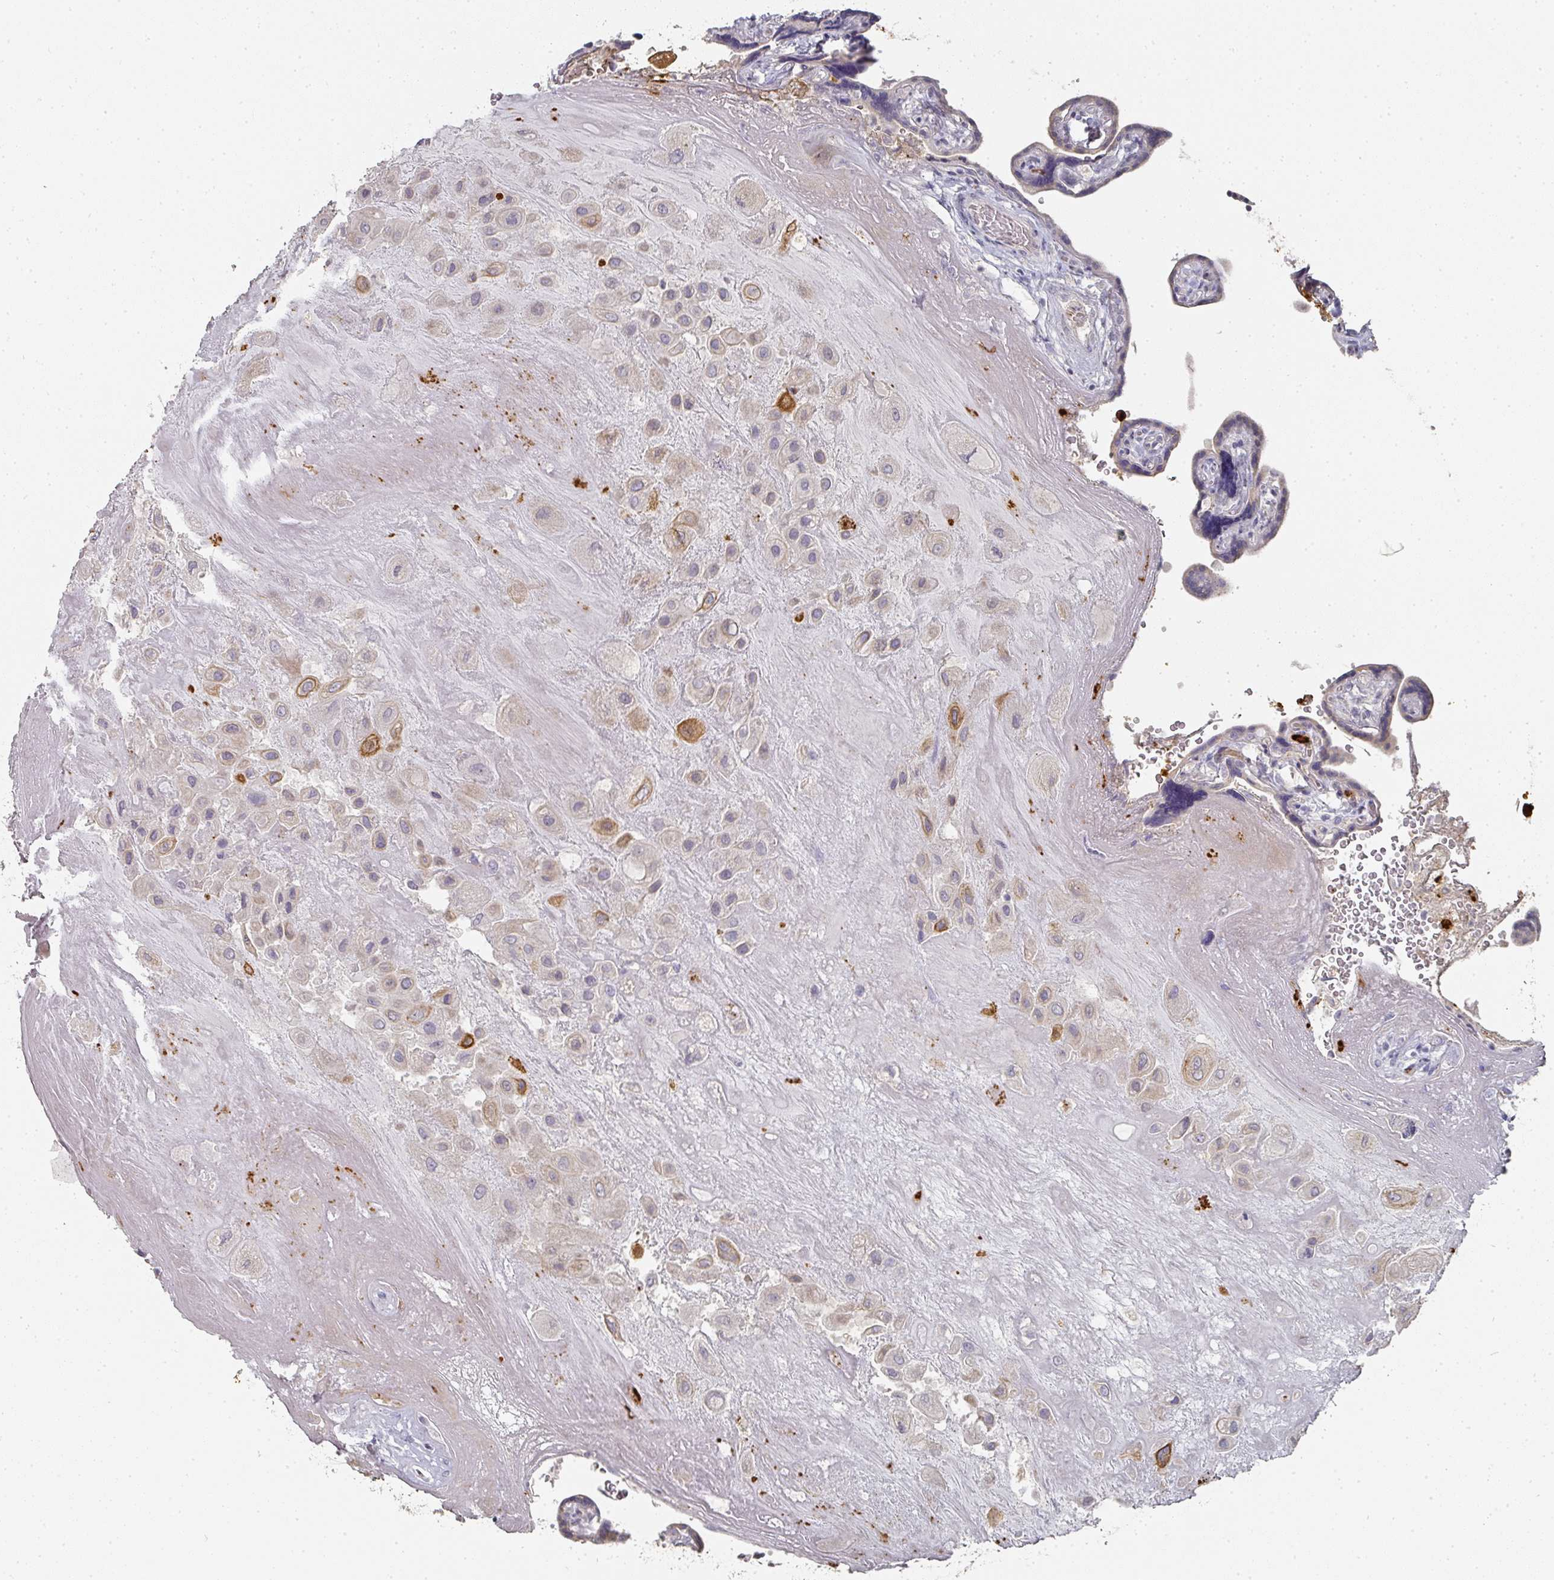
{"staining": {"intensity": "moderate", "quantity": "<25%", "location": "cytoplasmic/membranous"}, "tissue": "placenta", "cell_type": "Decidual cells", "image_type": "normal", "snomed": [{"axis": "morphology", "description": "Normal tissue, NOS"}, {"axis": "topography", "description": "Placenta"}], "caption": "This photomicrograph exhibits benign placenta stained with immunohistochemistry to label a protein in brown. The cytoplasmic/membranous of decidual cells show moderate positivity for the protein. Nuclei are counter-stained blue.", "gene": "CAMP", "patient": {"sex": "female", "age": 32}}